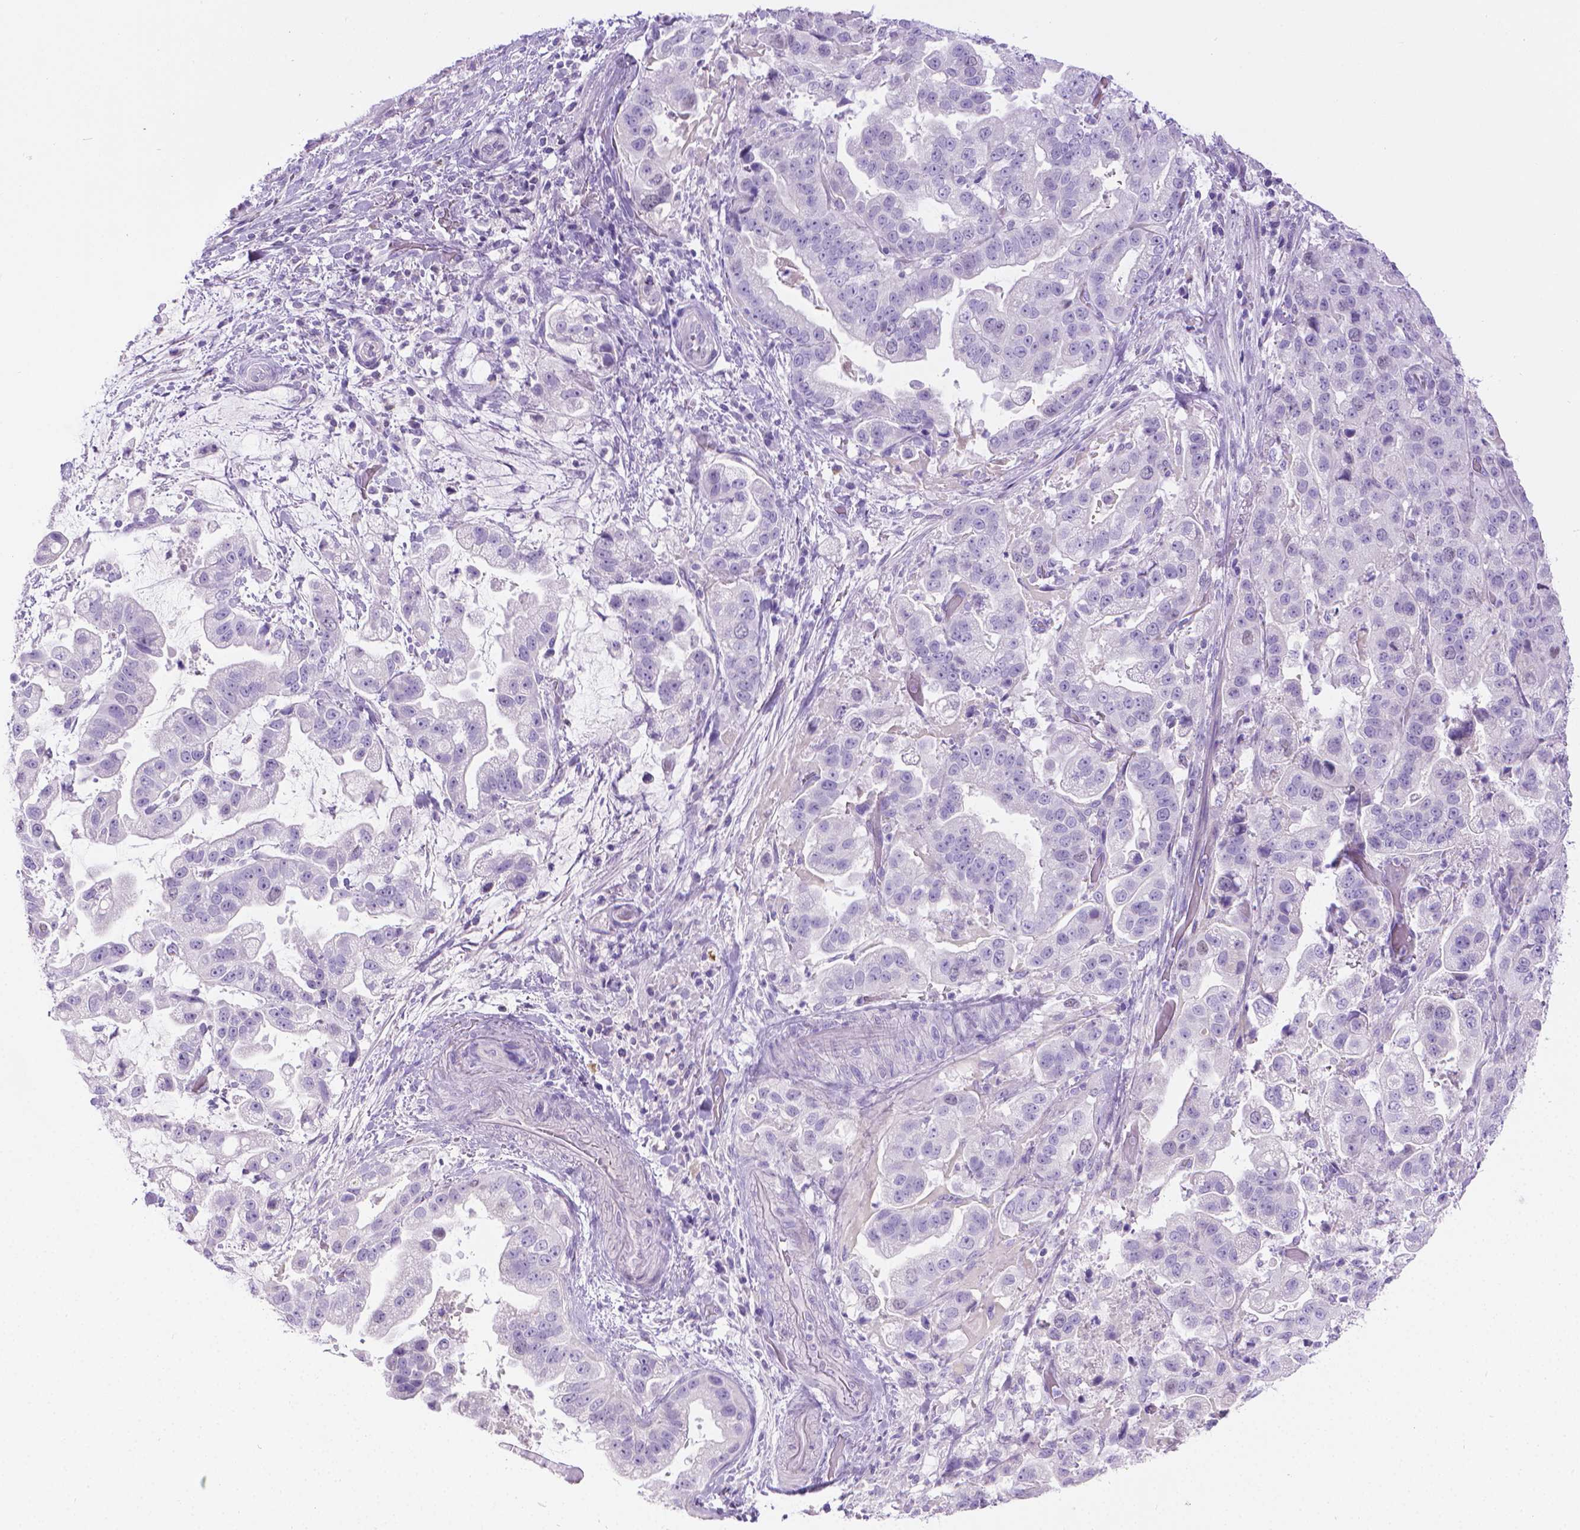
{"staining": {"intensity": "negative", "quantity": "none", "location": "none"}, "tissue": "stomach cancer", "cell_type": "Tumor cells", "image_type": "cancer", "snomed": [{"axis": "morphology", "description": "Adenocarcinoma, NOS"}, {"axis": "topography", "description": "Stomach"}], "caption": "Immunohistochemistry of stomach cancer (adenocarcinoma) exhibits no staining in tumor cells.", "gene": "SPAG6", "patient": {"sex": "male", "age": 59}}